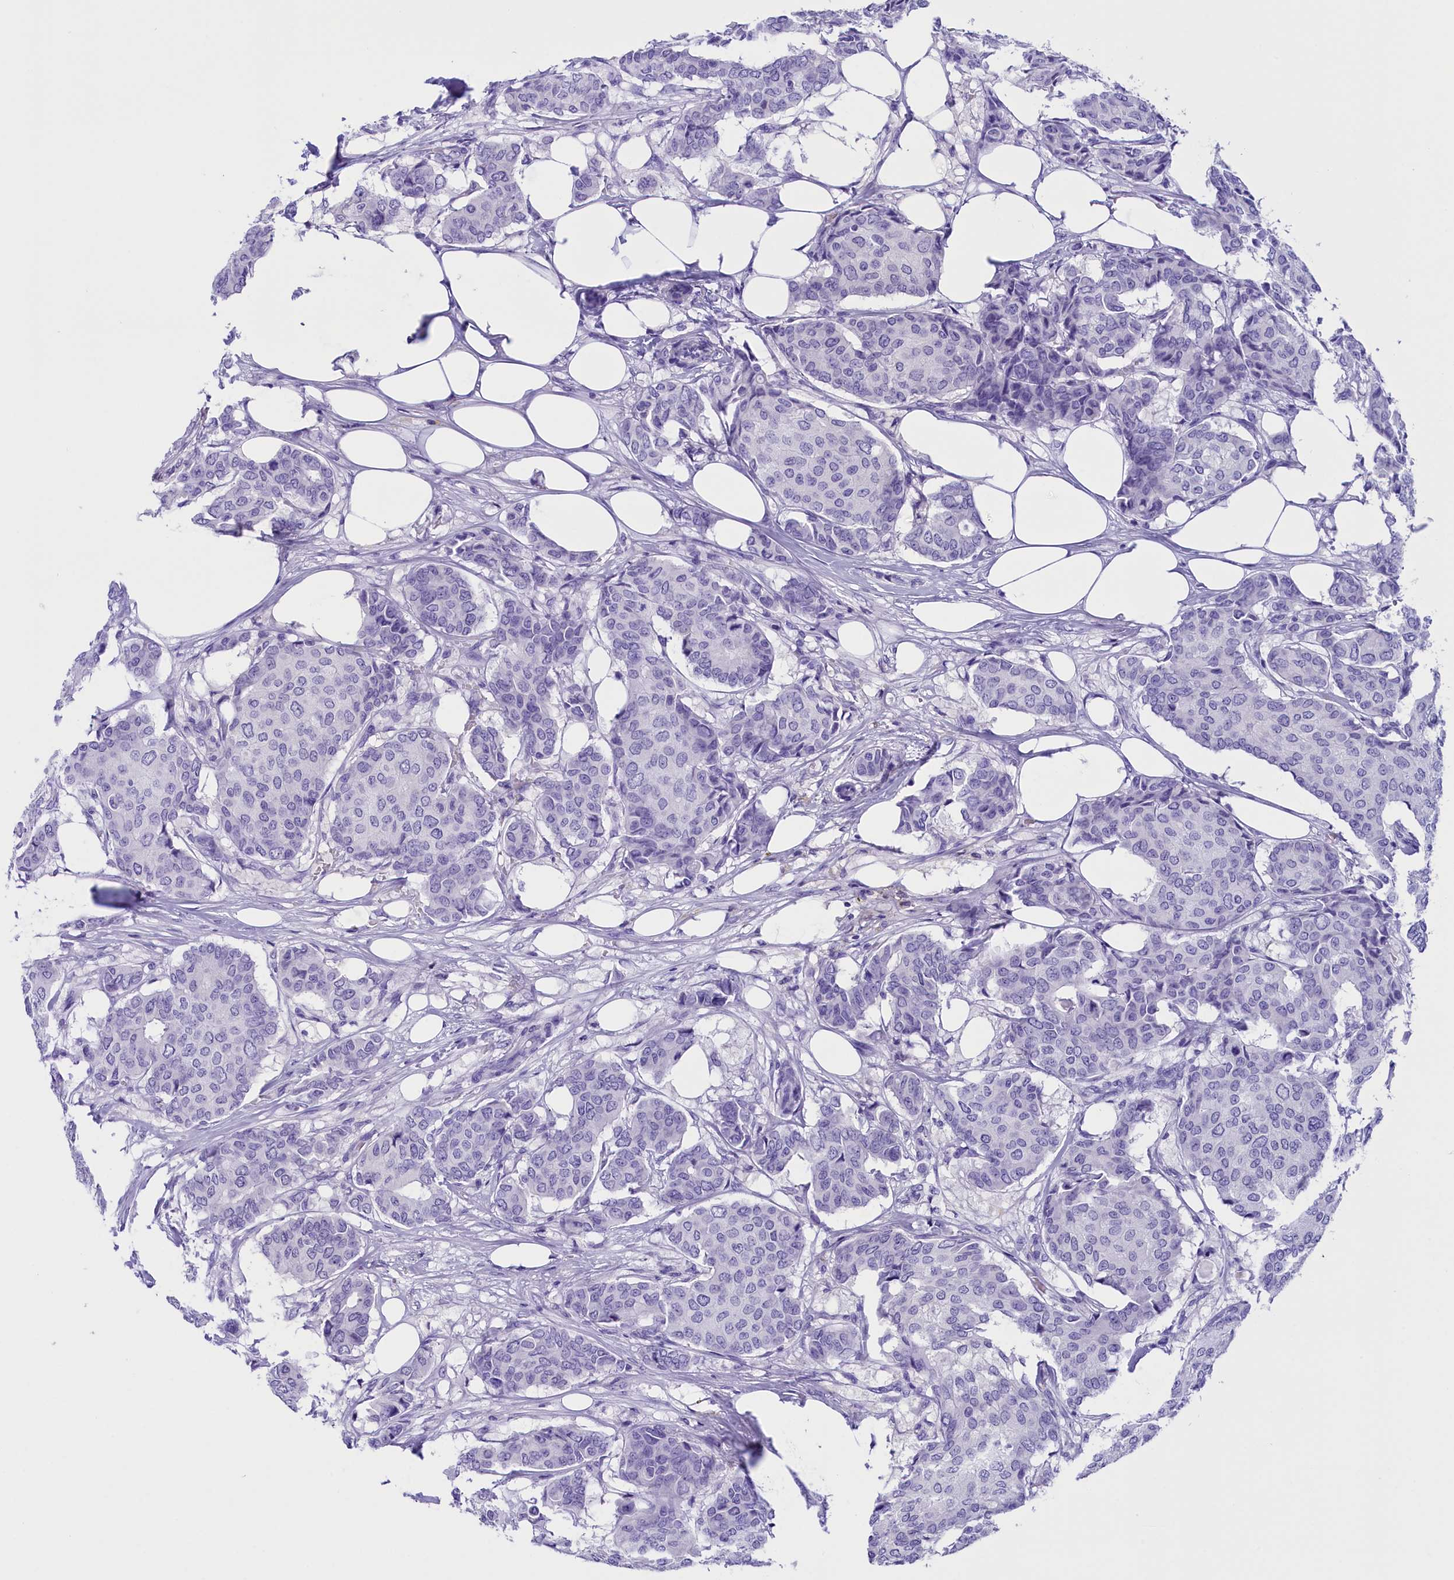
{"staining": {"intensity": "negative", "quantity": "none", "location": "none"}, "tissue": "breast cancer", "cell_type": "Tumor cells", "image_type": "cancer", "snomed": [{"axis": "morphology", "description": "Duct carcinoma"}, {"axis": "topography", "description": "Breast"}], "caption": "Invasive ductal carcinoma (breast) was stained to show a protein in brown. There is no significant expression in tumor cells.", "gene": "CLC", "patient": {"sex": "female", "age": 75}}